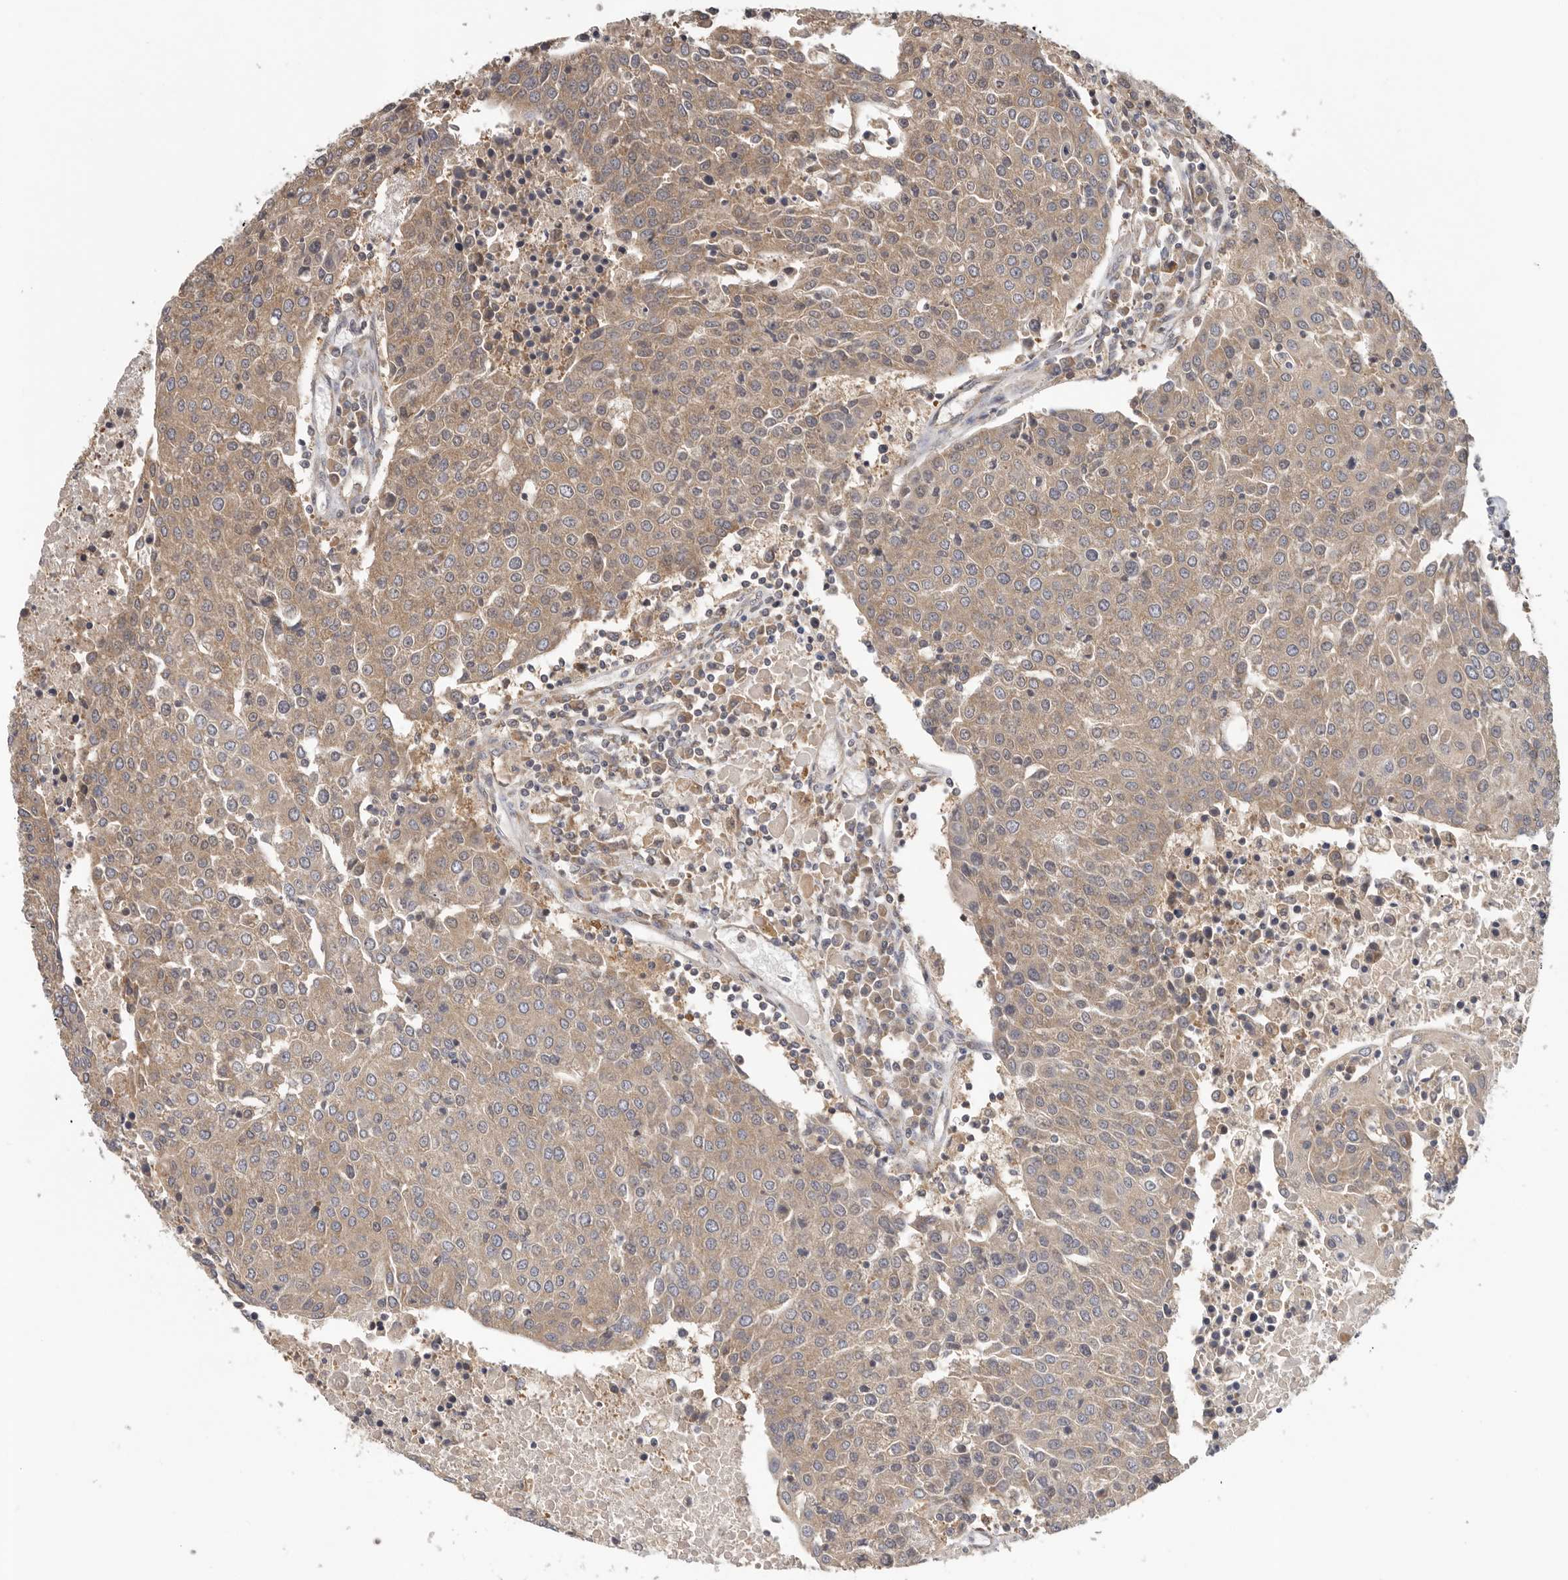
{"staining": {"intensity": "weak", "quantity": ">75%", "location": "cytoplasmic/membranous"}, "tissue": "urothelial cancer", "cell_type": "Tumor cells", "image_type": "cancer", "snomed": [{"axis": "morphology", "description": "Urothelial carcinoma, High grade"}, {"axis": "topography", "description": "Urinary bladder"}], "caption": "This is a histology image of immunohistochemistry staining of urothelial carcinoma (high-grade), which shows weak staining in the cytoplasmic/membranous of tumor cells.", "gene": "PPP1R42", "patient": {"sex": "female", "age": 85}}